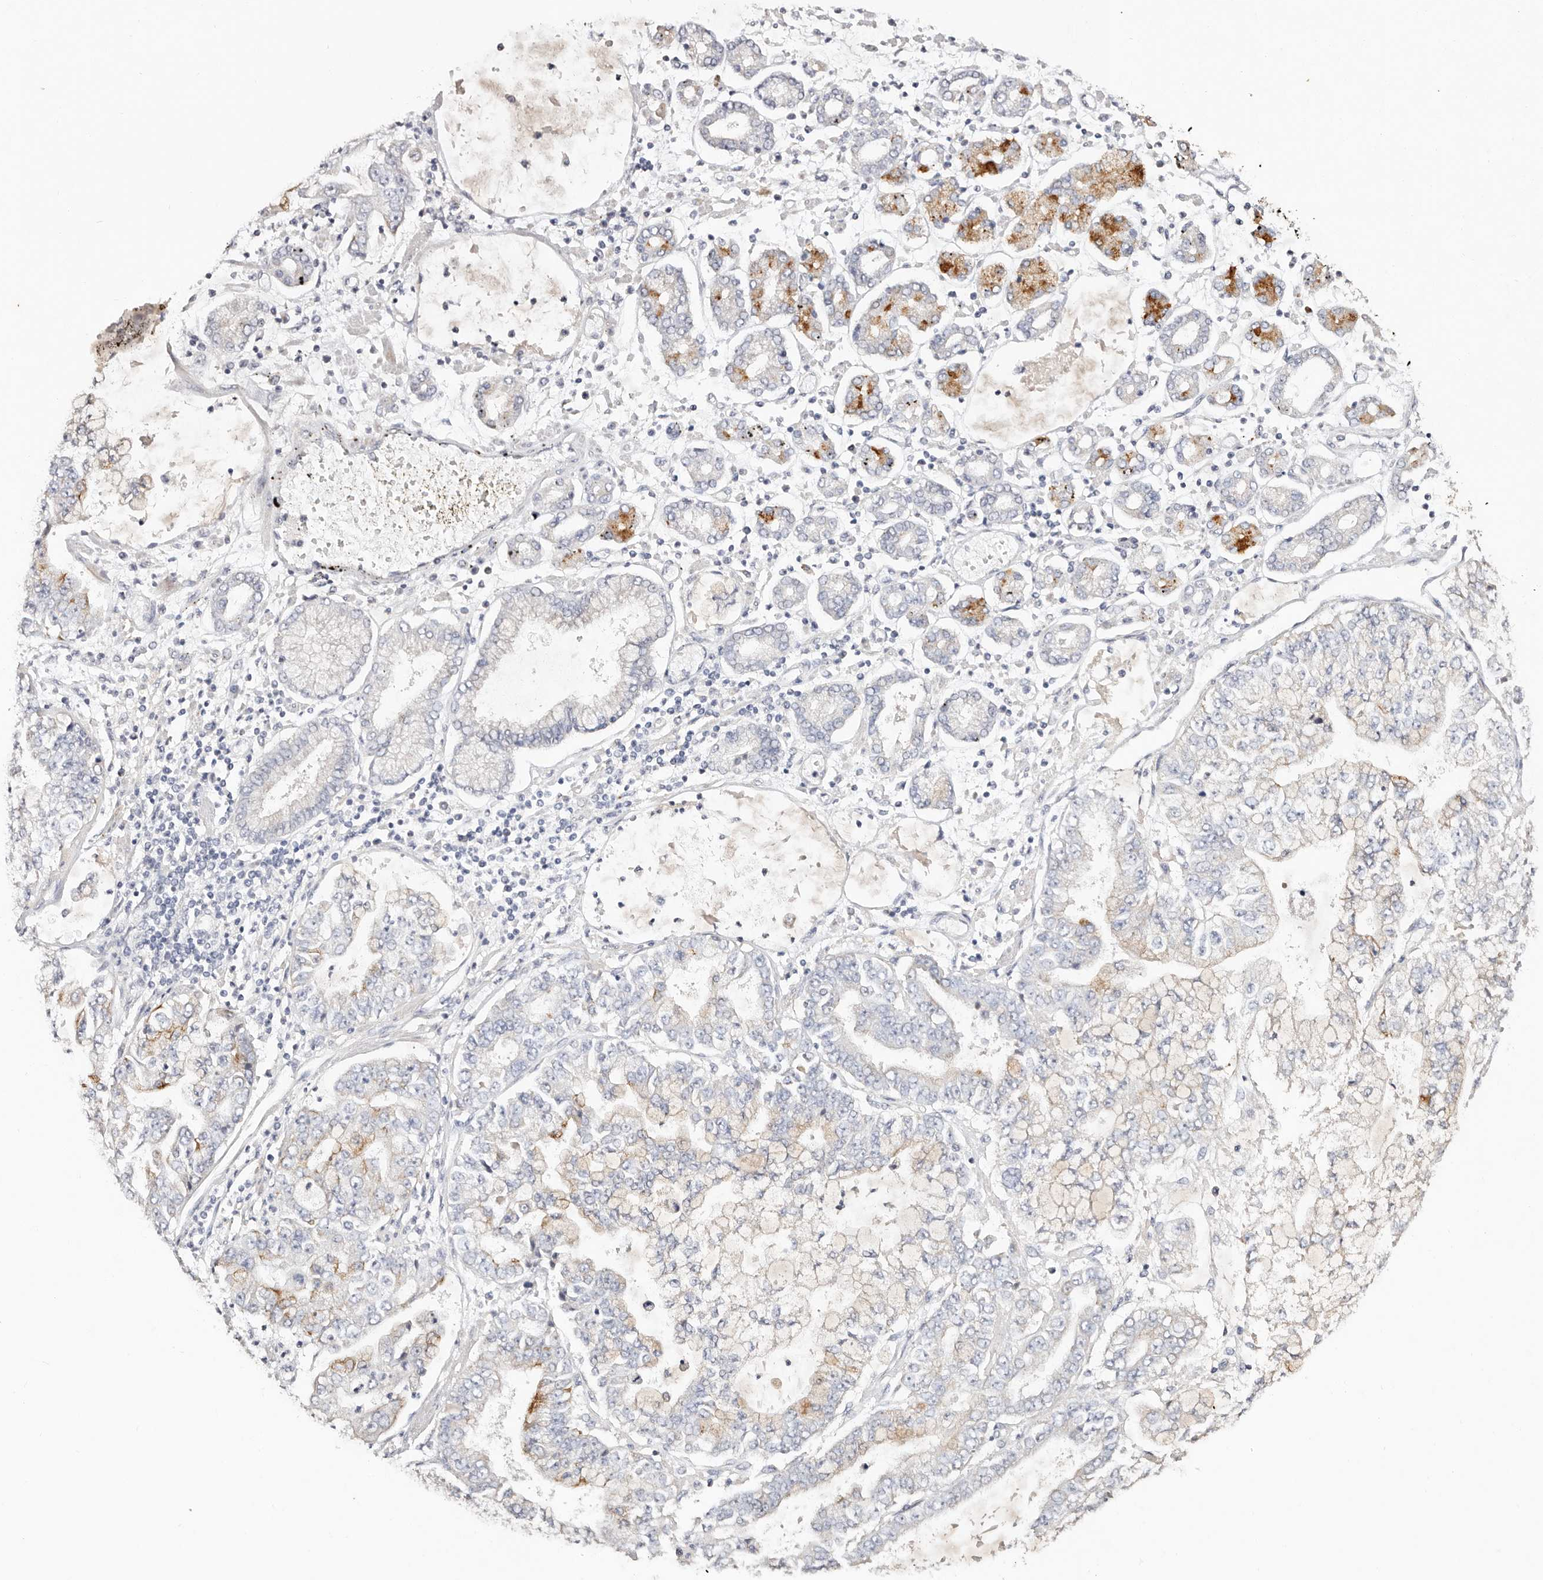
{"staining": {"intensity": "moderate", "quantity": "<25%", "location": "cytoplasmic/membranous"}, "tissue": "stomach cancer", "cell_type": "Tumor cells", "image_type": "cancer", "snomed": [{"axis": "morphology", "description": "Adenocarcinoma, NOS"}, {"axis": "topography", "description": "Stomach"}], "caption": "This photomicrograph shows IHC staining of human stomach cancer (adenocarcinoma), with low moderate cytoplasmic/membranous staining in about <25% of tumor cells.", "gene": "VIPAS39", "patient": {"sex": "male", "age": 76}}